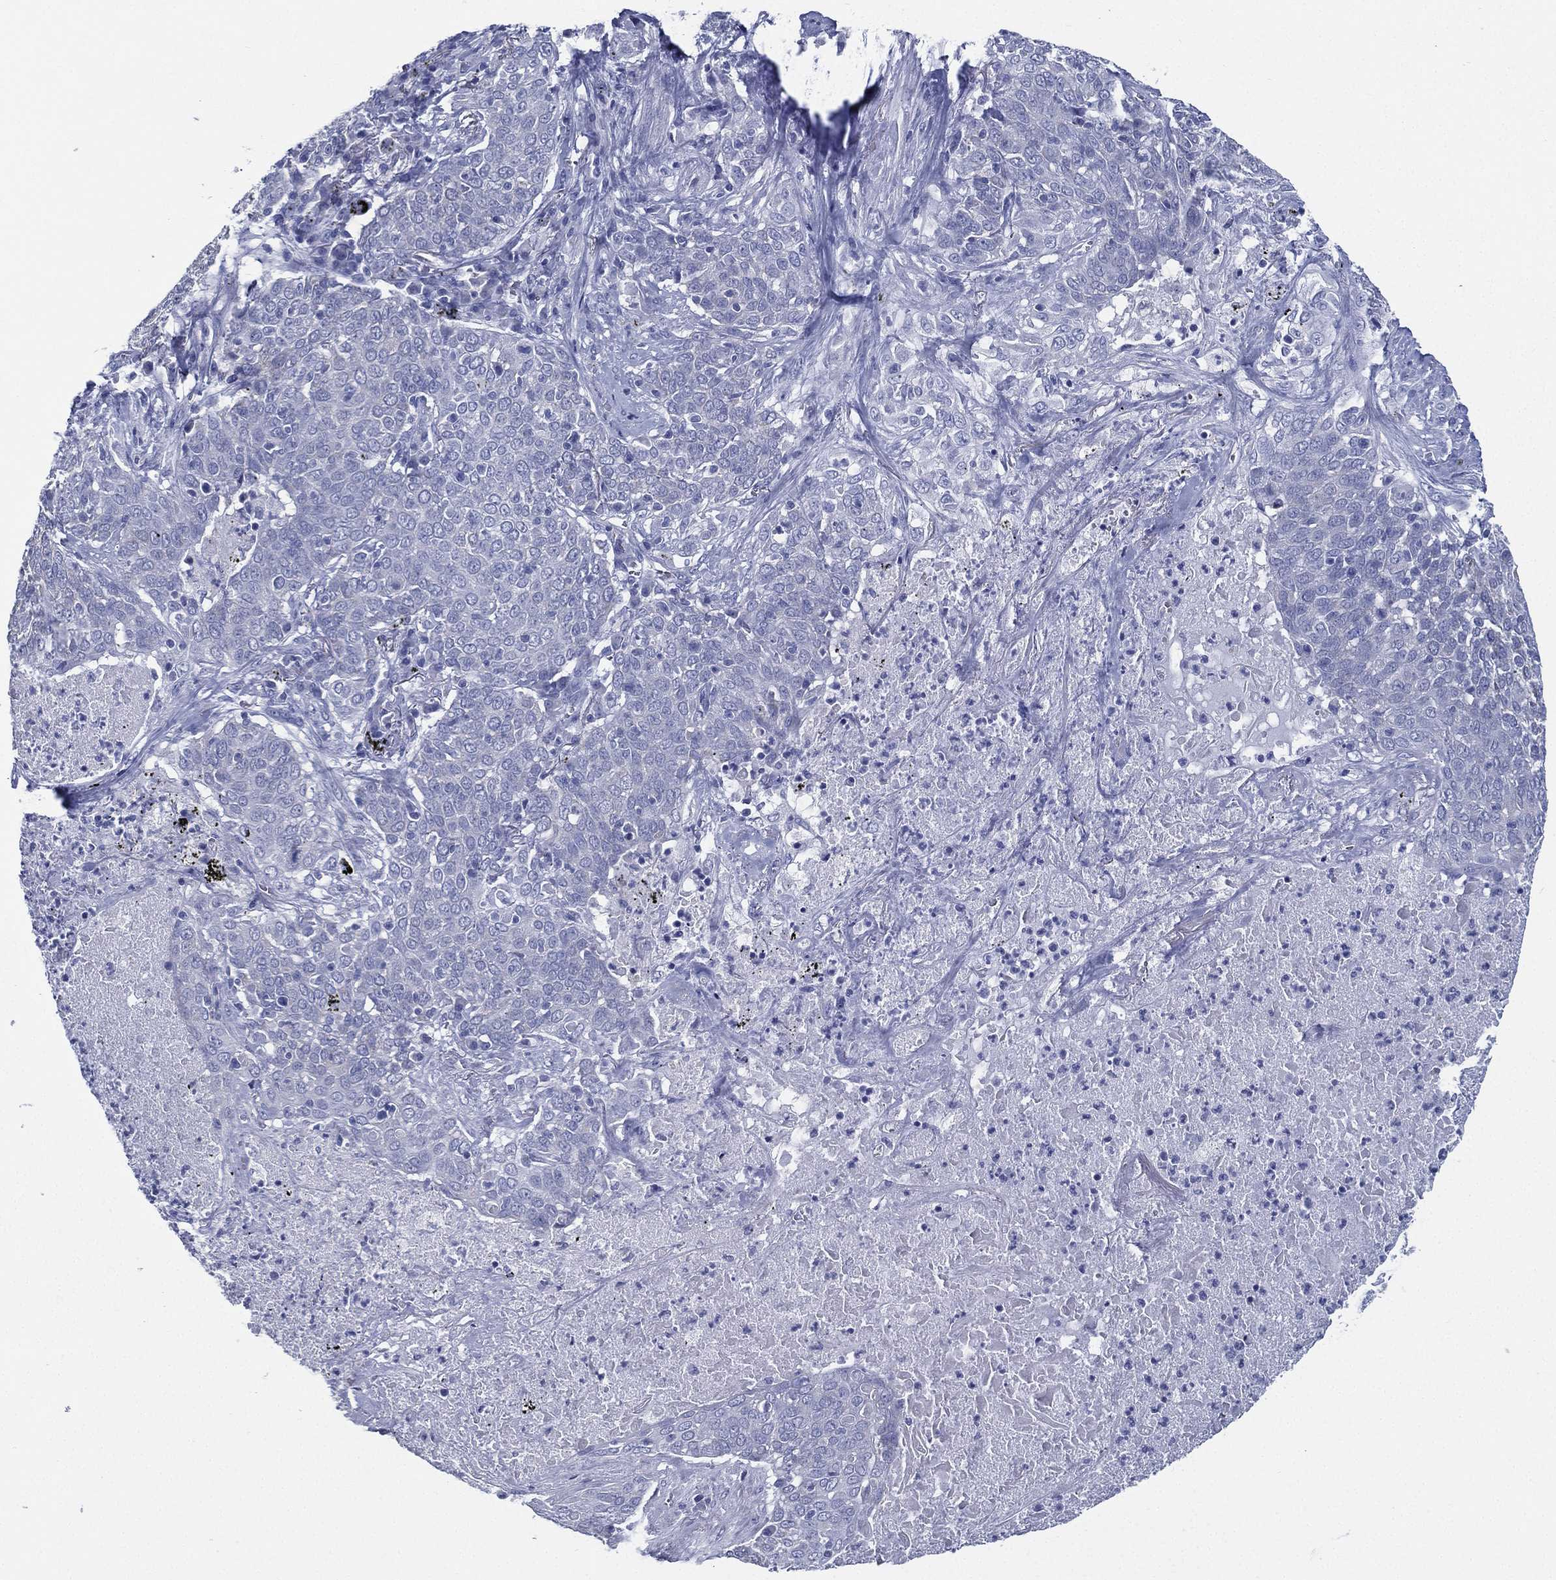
{"staining": {"intensity": "negative", "quantity": "none", "location": "none"}, "tissue": "lung cancer", "cell_type": "Tumor cells", "image_type": "cancer", "snomed": [{"axis": "morphology", "description": "Squamous cell carcinoma, NOS"}, {"axis": "topography", "description": "Lung"}], "caption": "High magnification brightfield microscopy of lung cancer (squamous cell carcinoma) stained with DAB (3,3'-diaminobenzidine) (brown) and counterstained with hematoxylin (blue): tumor cells show no significant staining.", "gene": "RSPH4A", "patient": {"sex": "male", "age": 82}}